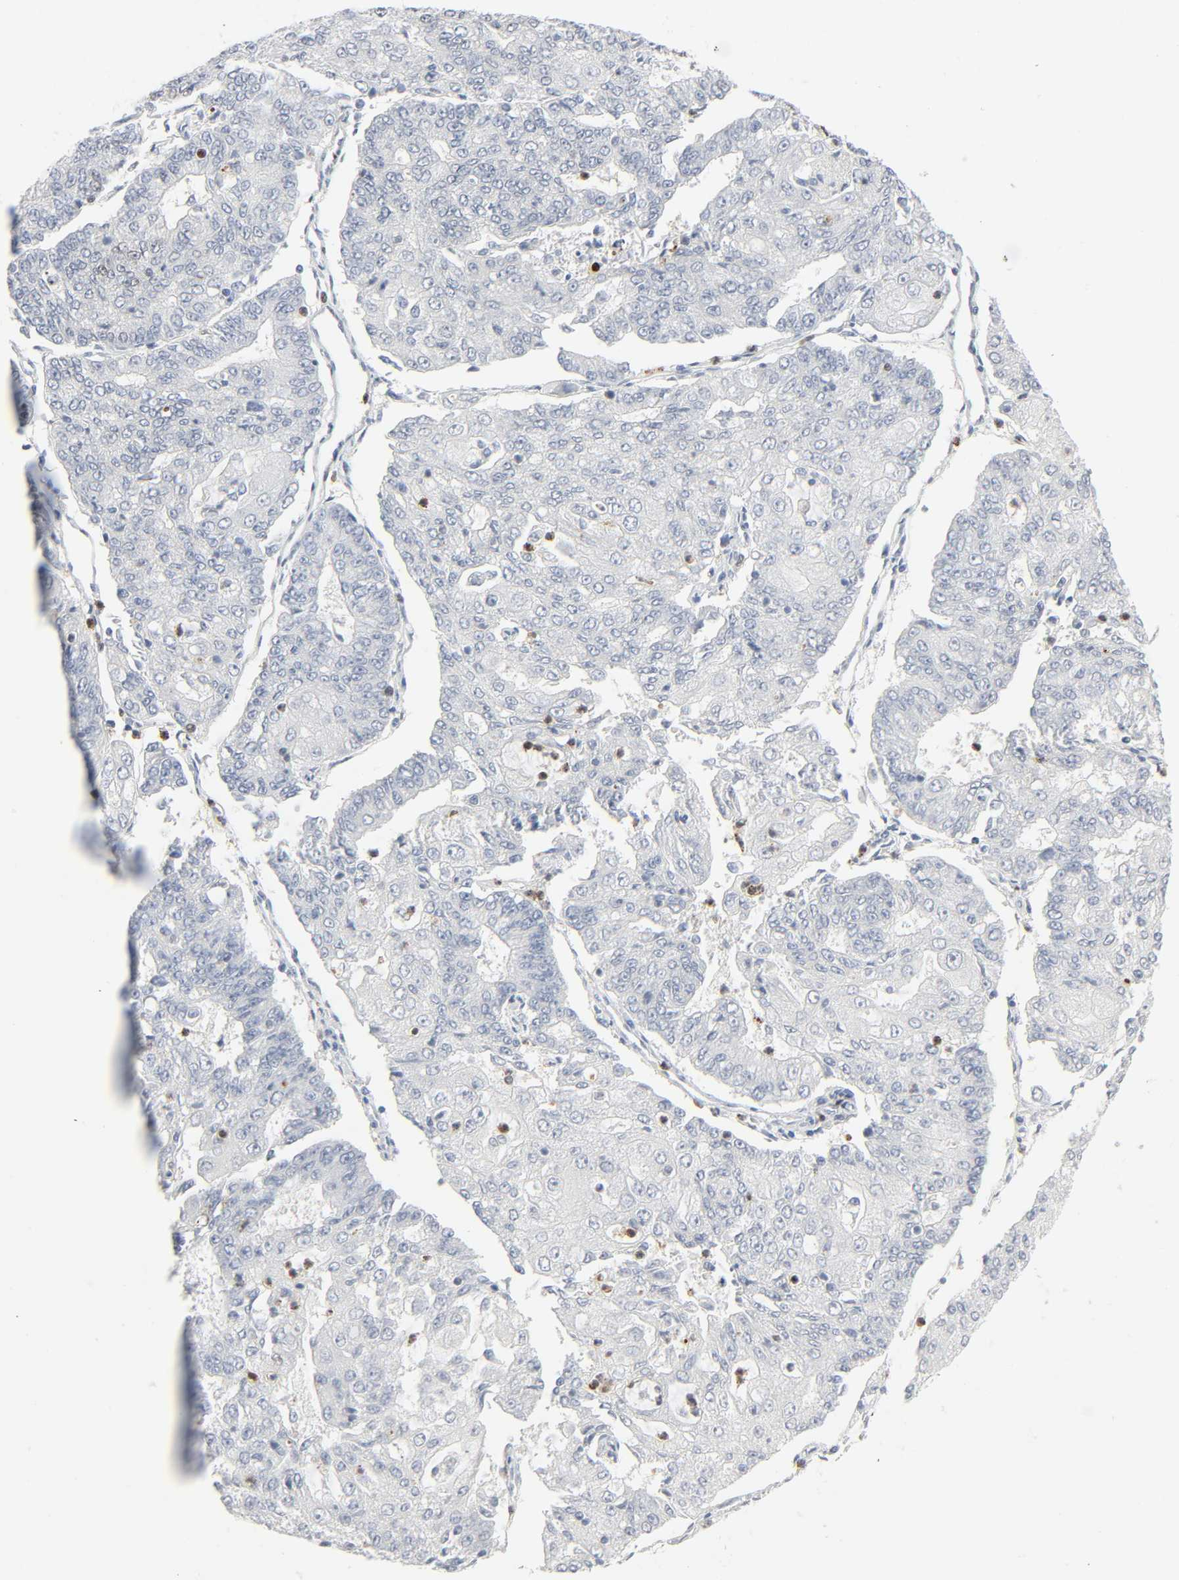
{"staining": {"intensity": "weak", "quantity": "<25%", "location": "nuclear"}, "tissue": "endometrial cancer", "cell_type": "Tumor cells", "image_type": "cancer", "snomed": [{"axis": "morphology", "description": "Adenocarcinoma, NOS"}, {"axis": "topography", "description": "Endometrium"}], "caption": "Photomicrograph shows no significant protein staining in tumor cells of endometrial adenocarcinoma. (DAB (3,3'-diaminobenzidine) immunohistochemistry with hematoxylin counter stain).", "gene": "CREBBP", "patient": {"sex": "female", "age": 69}}